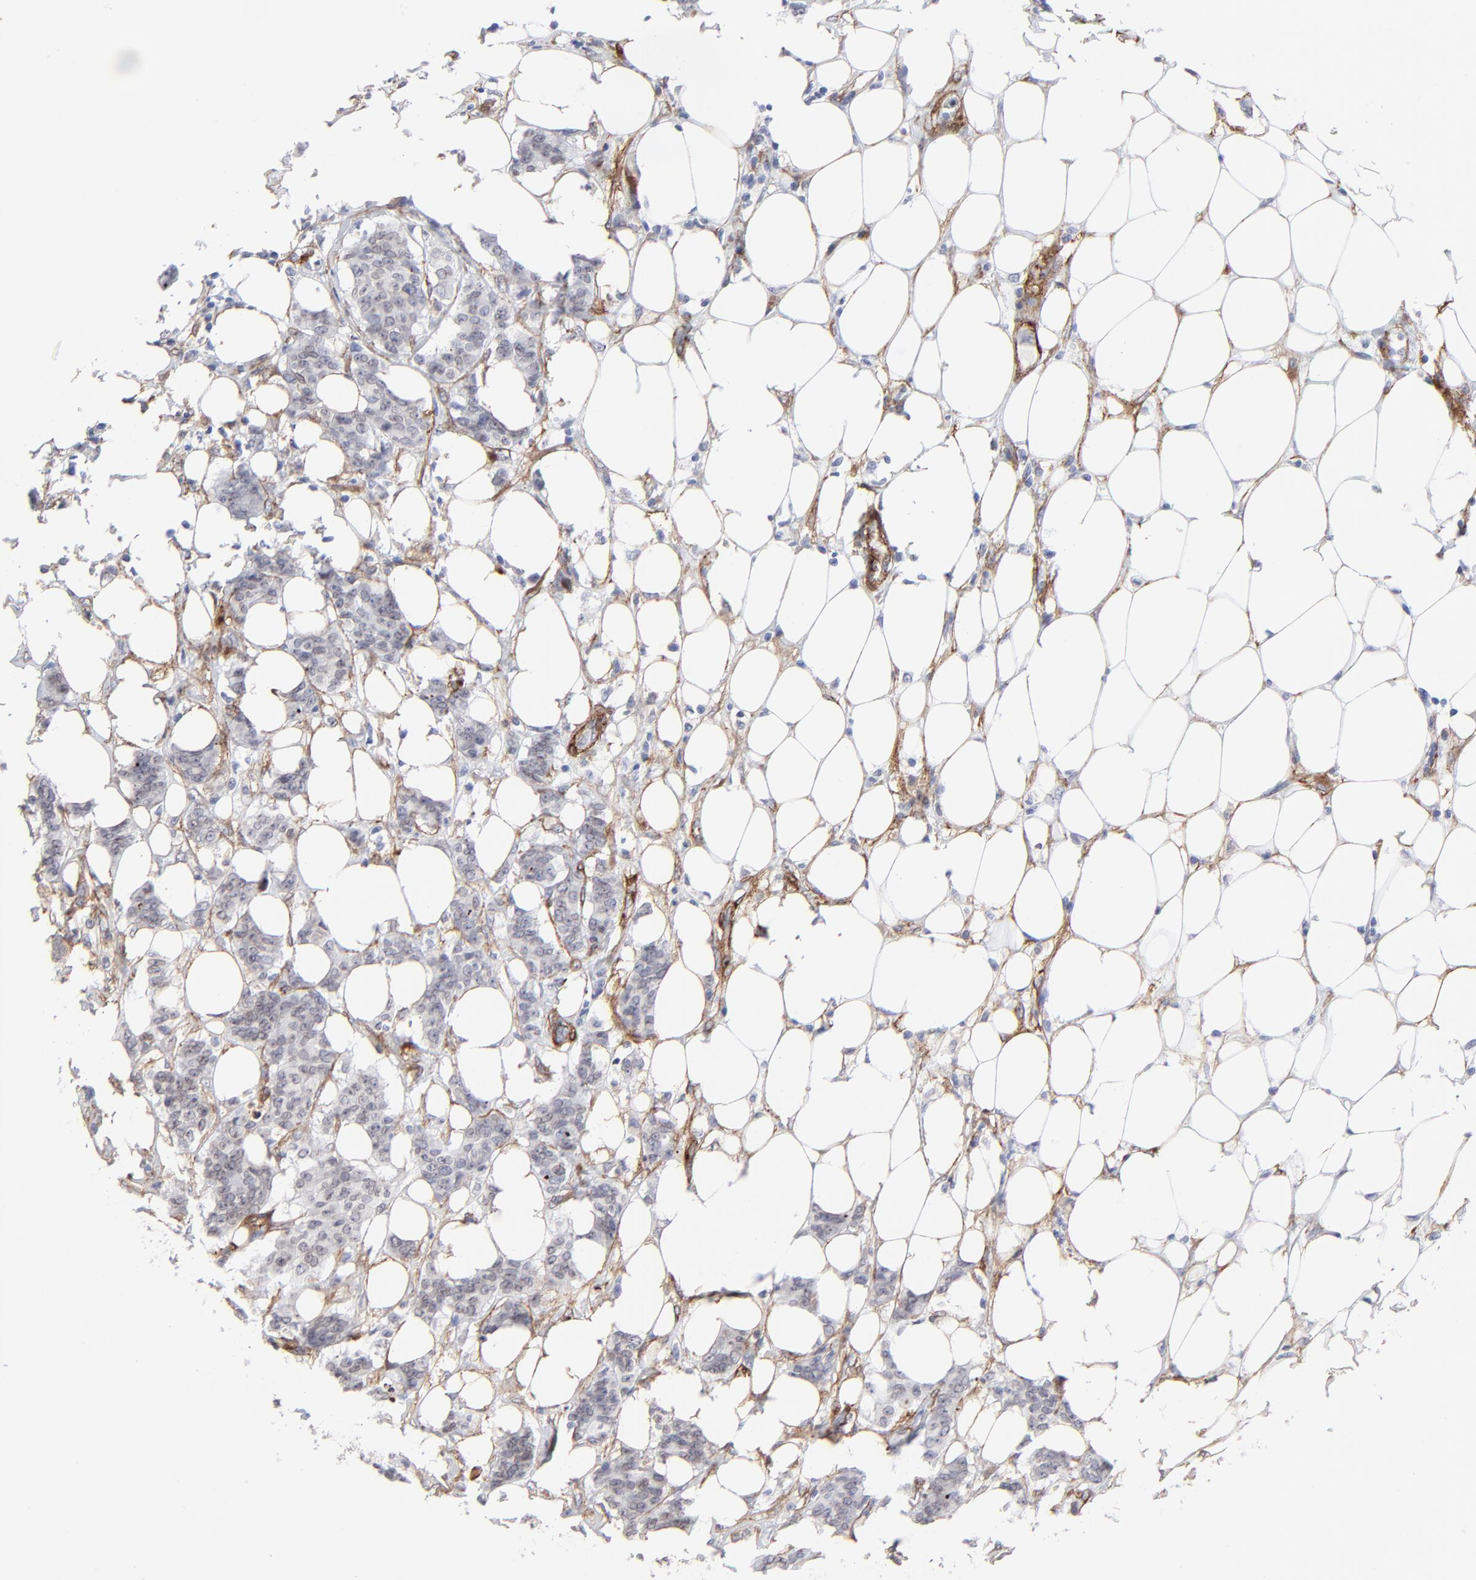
{"staining": {"intensity": "negative", "quantity": "none", "location": "none"}, "tissue": "breast cancer", "cell_type": "Tumor cells", "image_type": "cancer", "snomed": [{"axis": "morphology", "description": "Duct carcinoma"}, {"axis": "topography", "description": "Breast"}], "caption": "Immunohistochemistry micrograph of neoplastic tissue: human breast cancer (invasive ductal carcinoma) stained with DAB demonstrates no significant protein positivity in tumor cells.", "gene": "PDGFRB", "patient": {"sex": "female", "age": 40}}